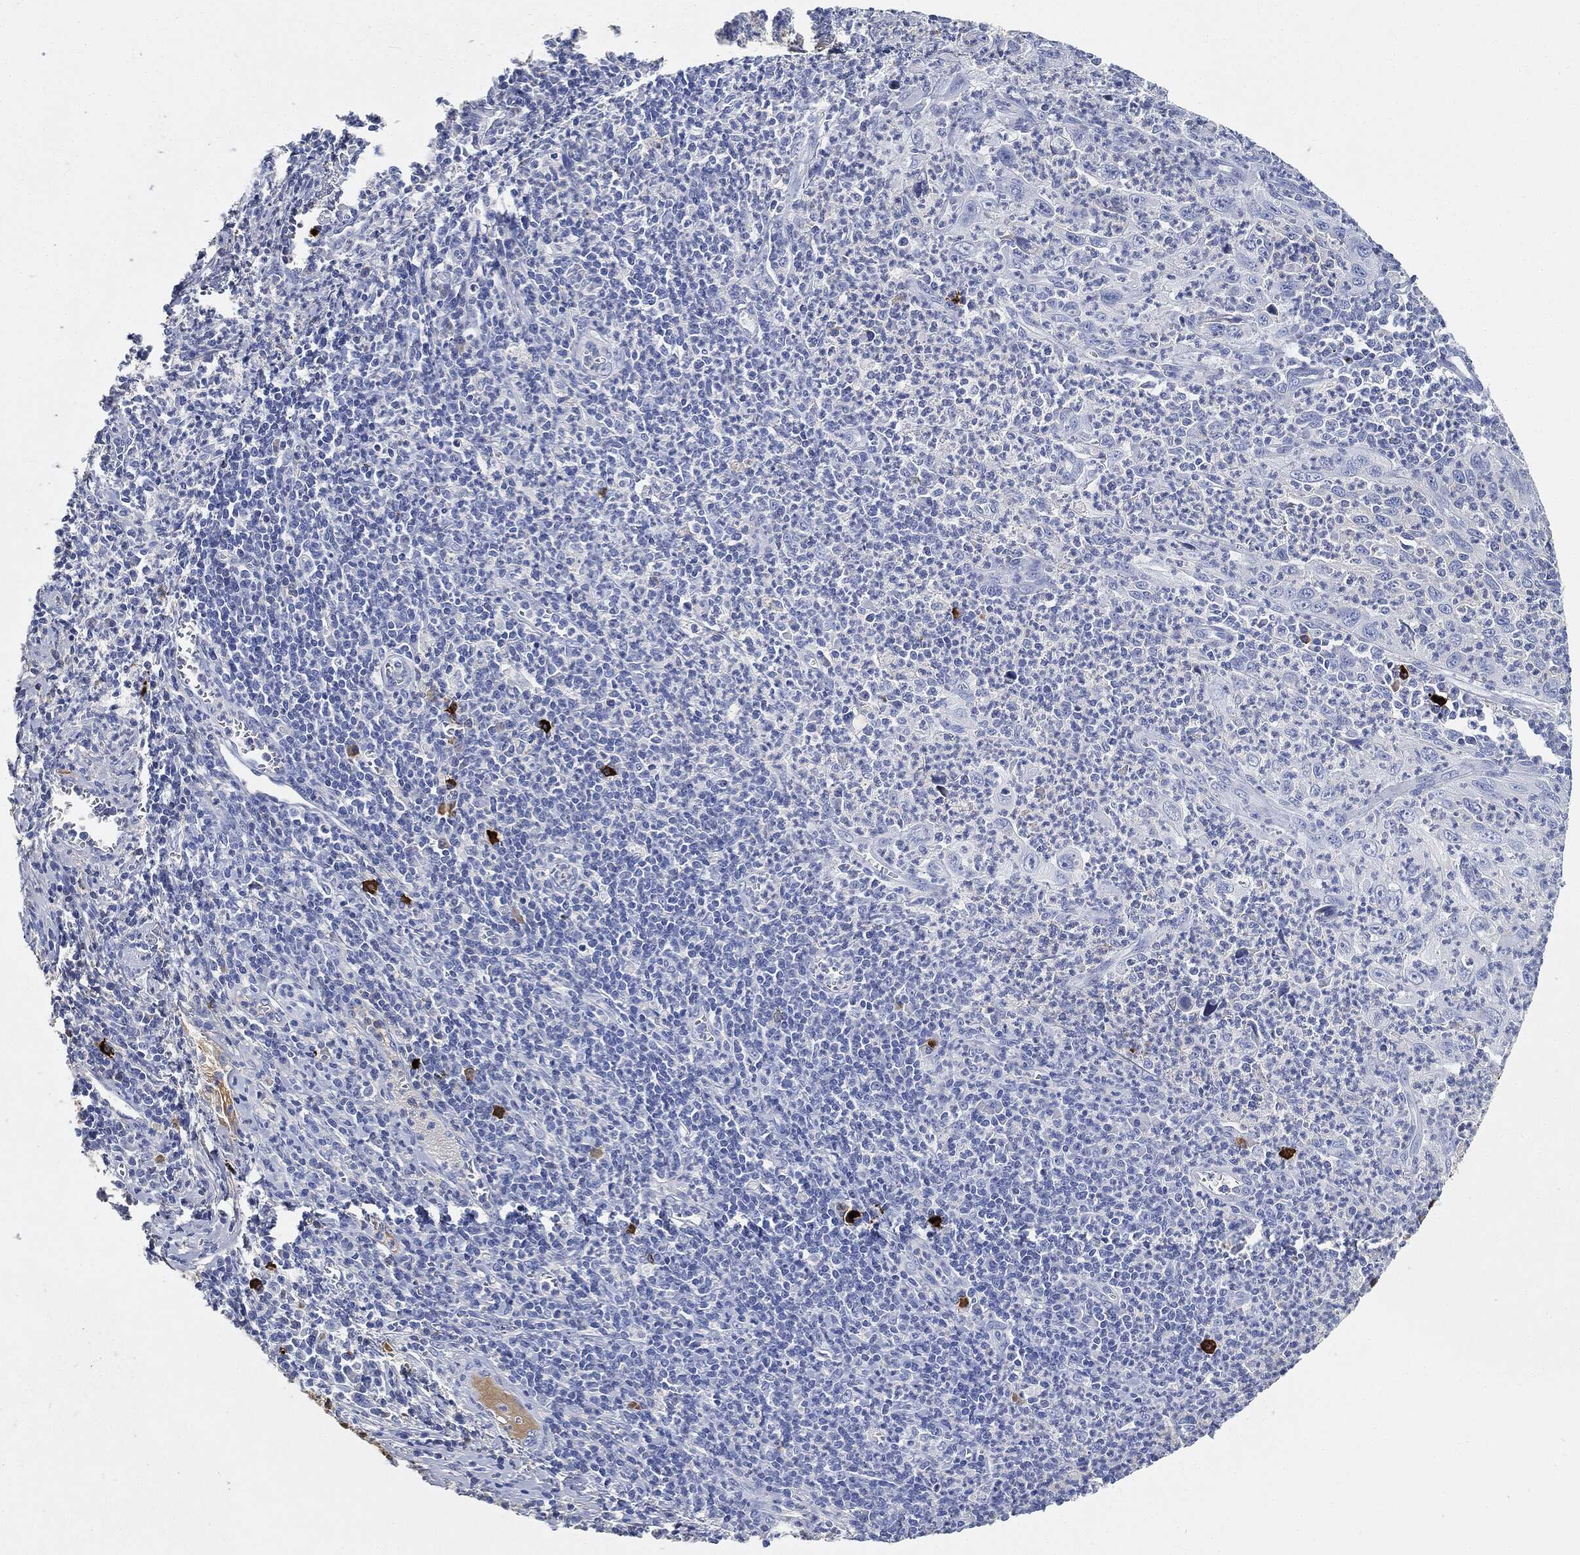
{"staining": {"intensity": "negative", "quantity": "none", "location": "none"}, "tissue": "cervical cancer", "cell_type": "Tumor cells", "image_type": "cancer", "snomed": [{"axis": "morphology", "description": "Squamous cell carcinoma, NOS"}, {"axis": "topography", "description": "Cervix"}], "caption": "This micrograph is of cervical cancer (squamous cell carcinoma) stained with immunohistochemistry to label a protein in brown with the nuclei are counter-stained blue. There is no expression in tumor cells. Nuclei are stained in blue.", "gene": "IGLV6-57", "patient": {"sex": "female", "age": 26}}